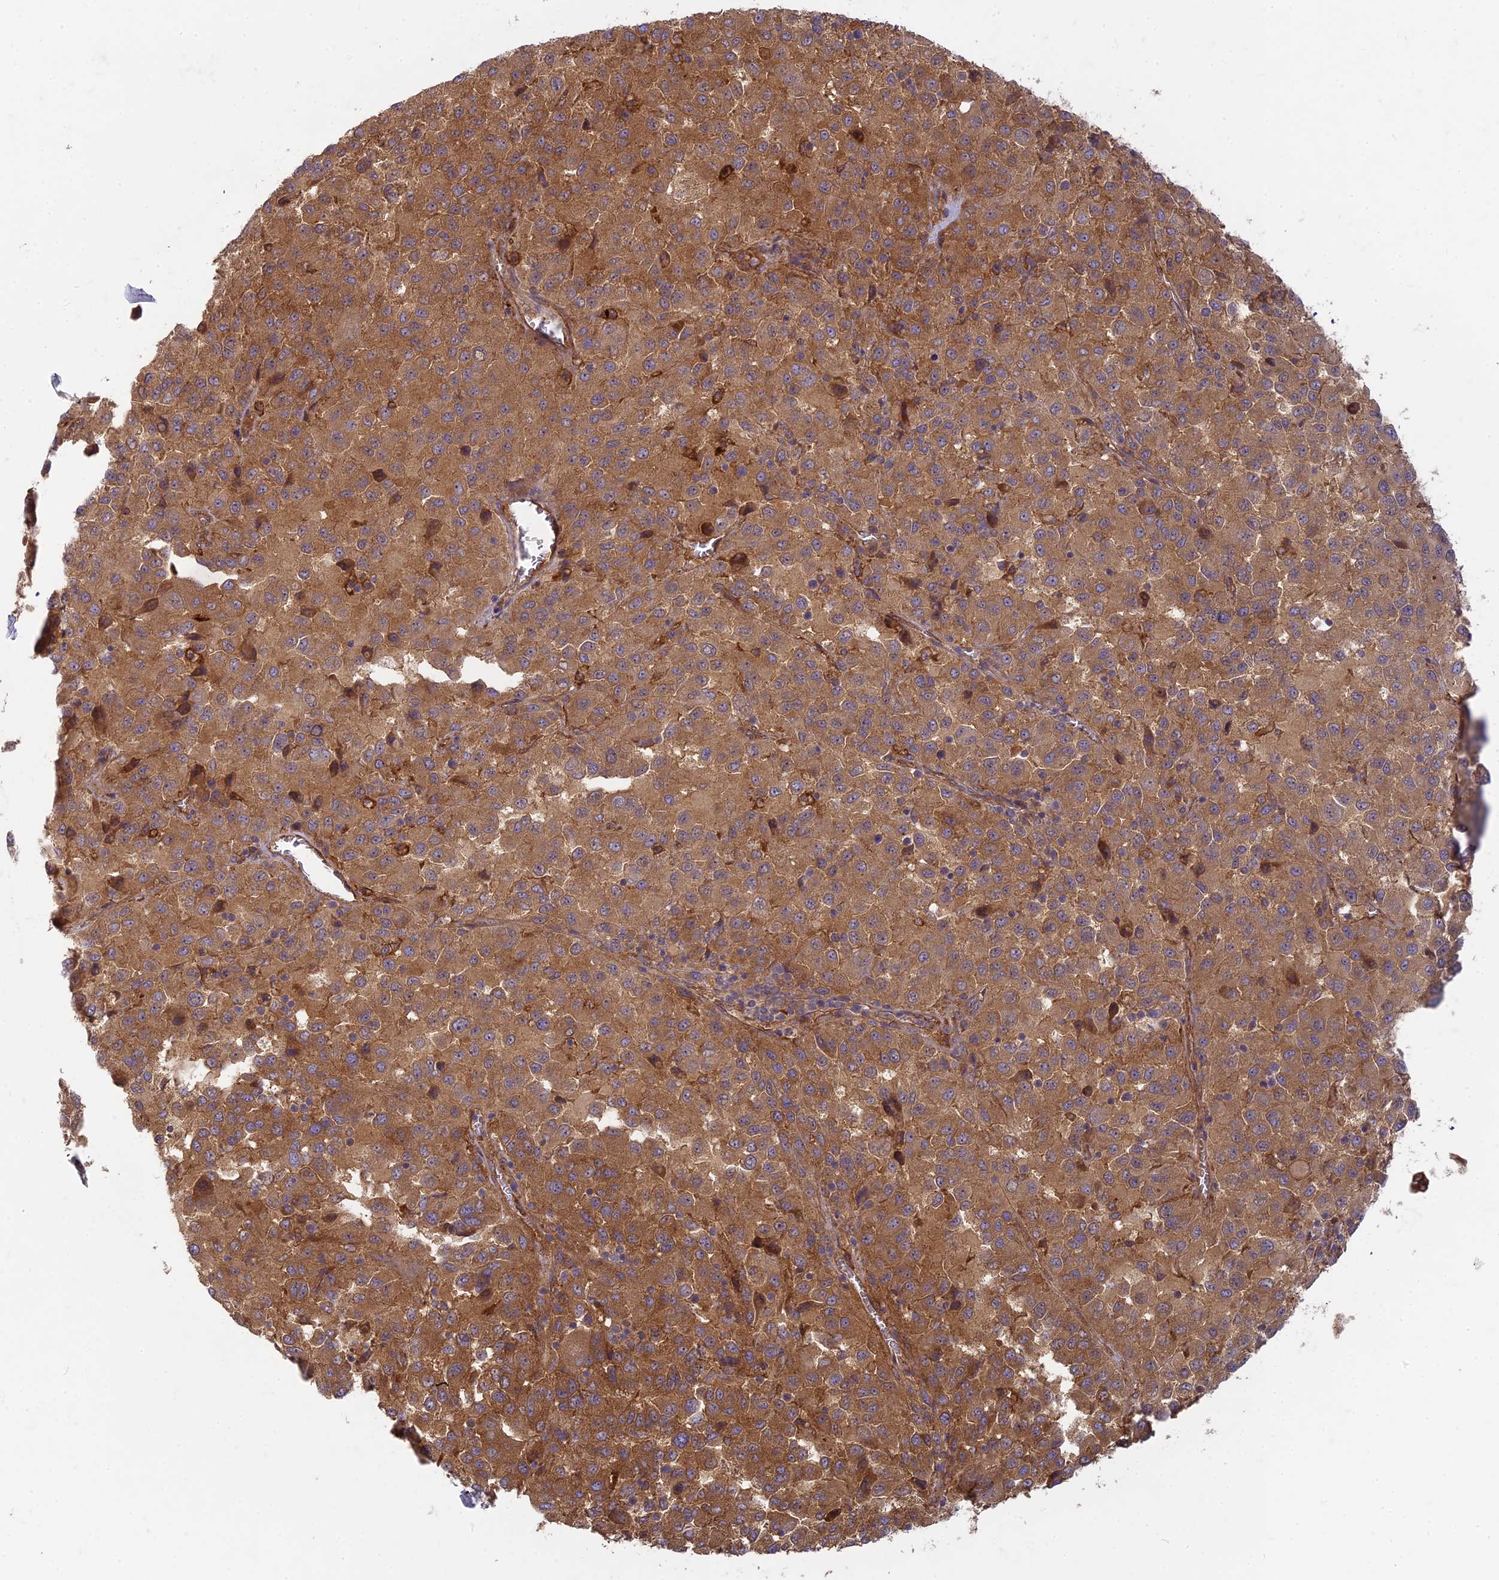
{"staining": {"intensity": "strong", "quantity": ">75%", "location": "cytoplasmic/membranous"}, "tissue": "melanoma", "cell_type": "Tumor cells", "image_type": "cancer", "snomed": [{"axis": "morphology", "description": "Malignant melanoma, Metastatic site"}, {"axis": "topography", "description": "Lung"}], "caption": "About >75% of tumor cells in melanoma exhibit strong cytoplasmic/membranous protein positivity as visualized by brown immunohistochemical staining.", "gene": "TCF25", "patient": {"sex": "male", "age": 64}}